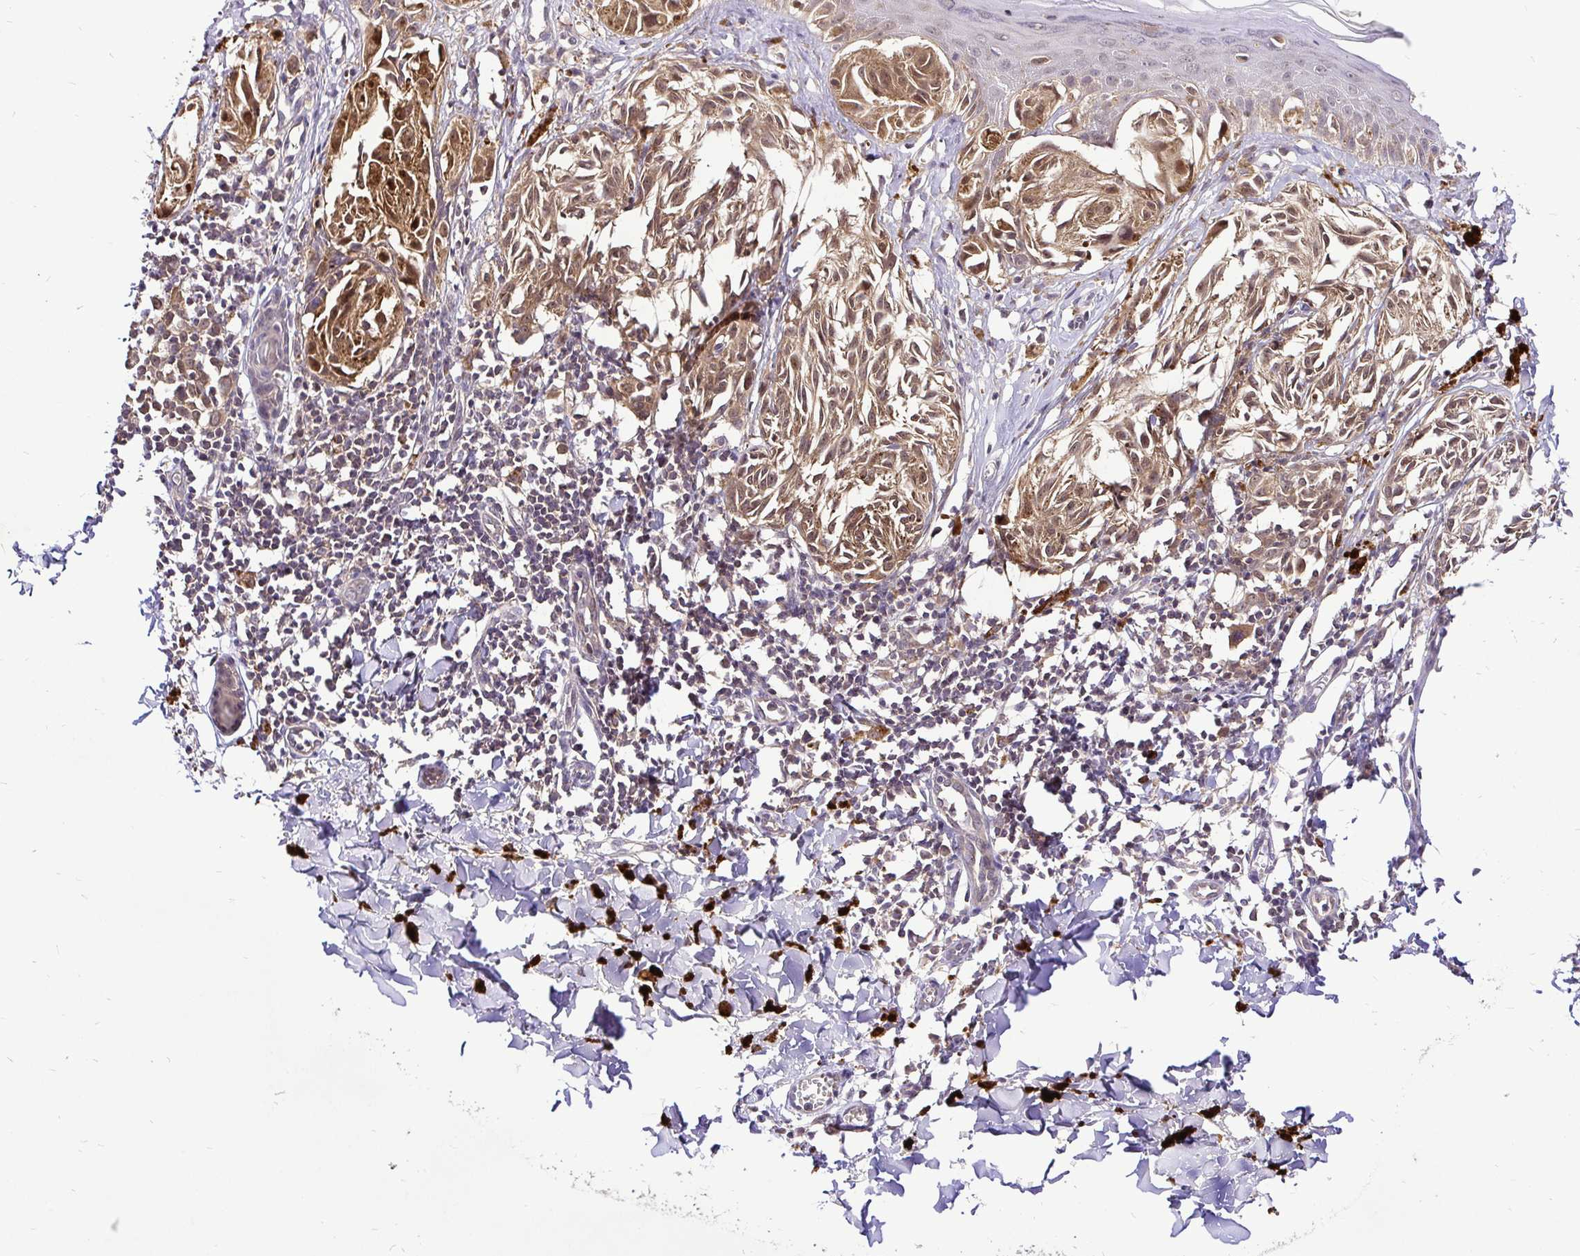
{"staining": {"intensity": "moderate", "quantity": ">75%", "location": "cytoplasmic/membranous,nuclear"}, "tissue": "melanoma", "cell_type": "Tumor cells", "image_type": "cancer", "snomed": [{"axis": "morphology", "description": "Malignant melanoma, NOS"}, {"axis": "topography", "description": "Skin"}], "caption": "Approximately >75% of tumor cells in human melanoma exhibit moderate cytoplasmic/membranous and nuclear protein staining as visualized by brown immunohistochemical staining.", "gene": "UBE2M", "patient": {"sex": "female", "age": 38}}